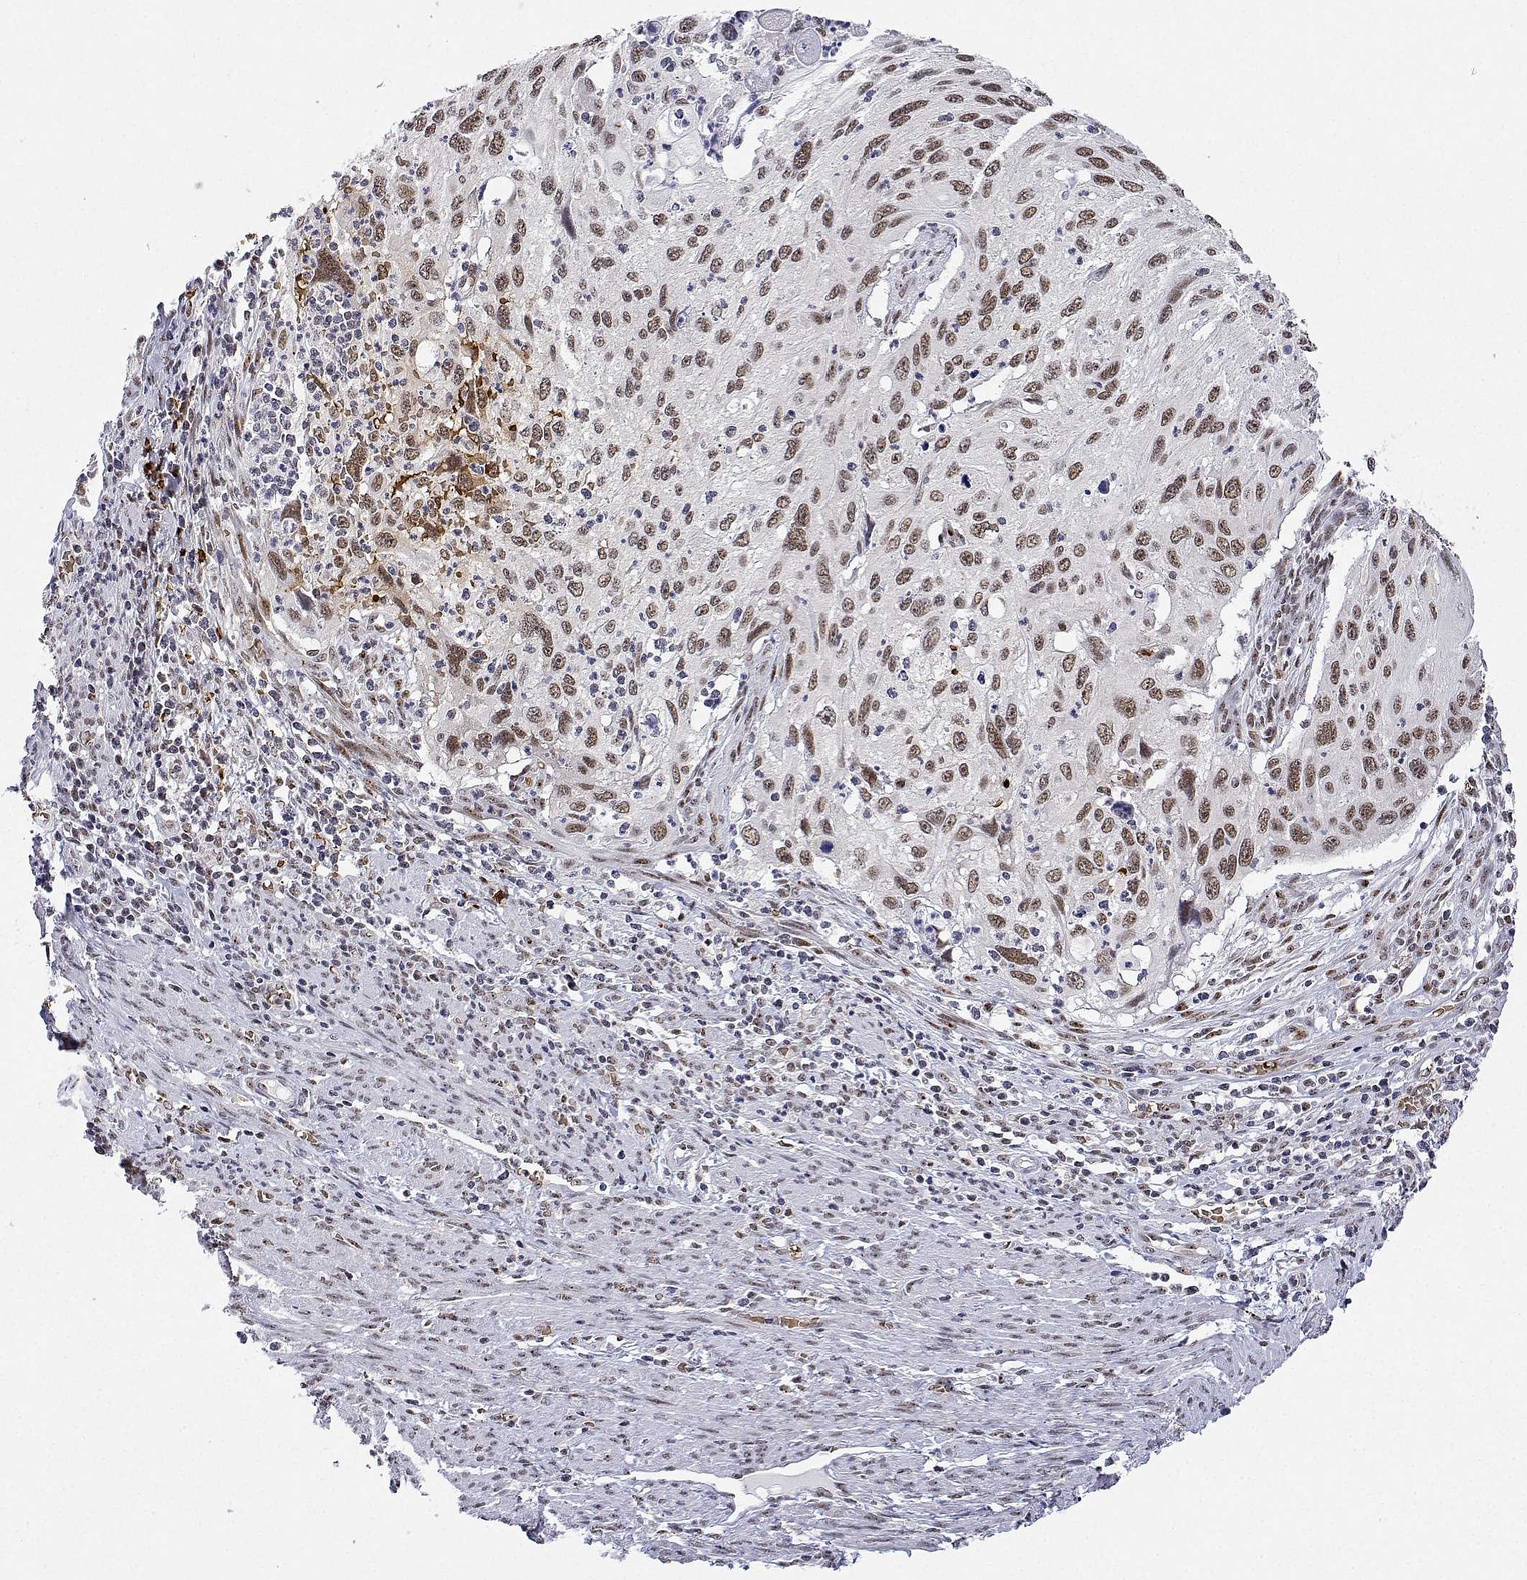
{"staining": {"intensity": "moderate", "quantity": "<25%", "location": "cytoplasmic/membranous,nuclear"}, "tissue": "cervical cancer", "cell_type": "Tumor cells", "image_type": "cancer", "snomed": [{"axis": "morphology", "description": "Squamous cell carcinoma, NOS"}, {"axis": "topography", "description": "Cervix"}], "caption": "A brown stain labels moderate cytoplasmic/membranous and nuclear expression of a protein in cervical squamous cell carcinoma tumor cells.", "gene": "ADAR", "patient": {"sex": "female", "age": 70}}